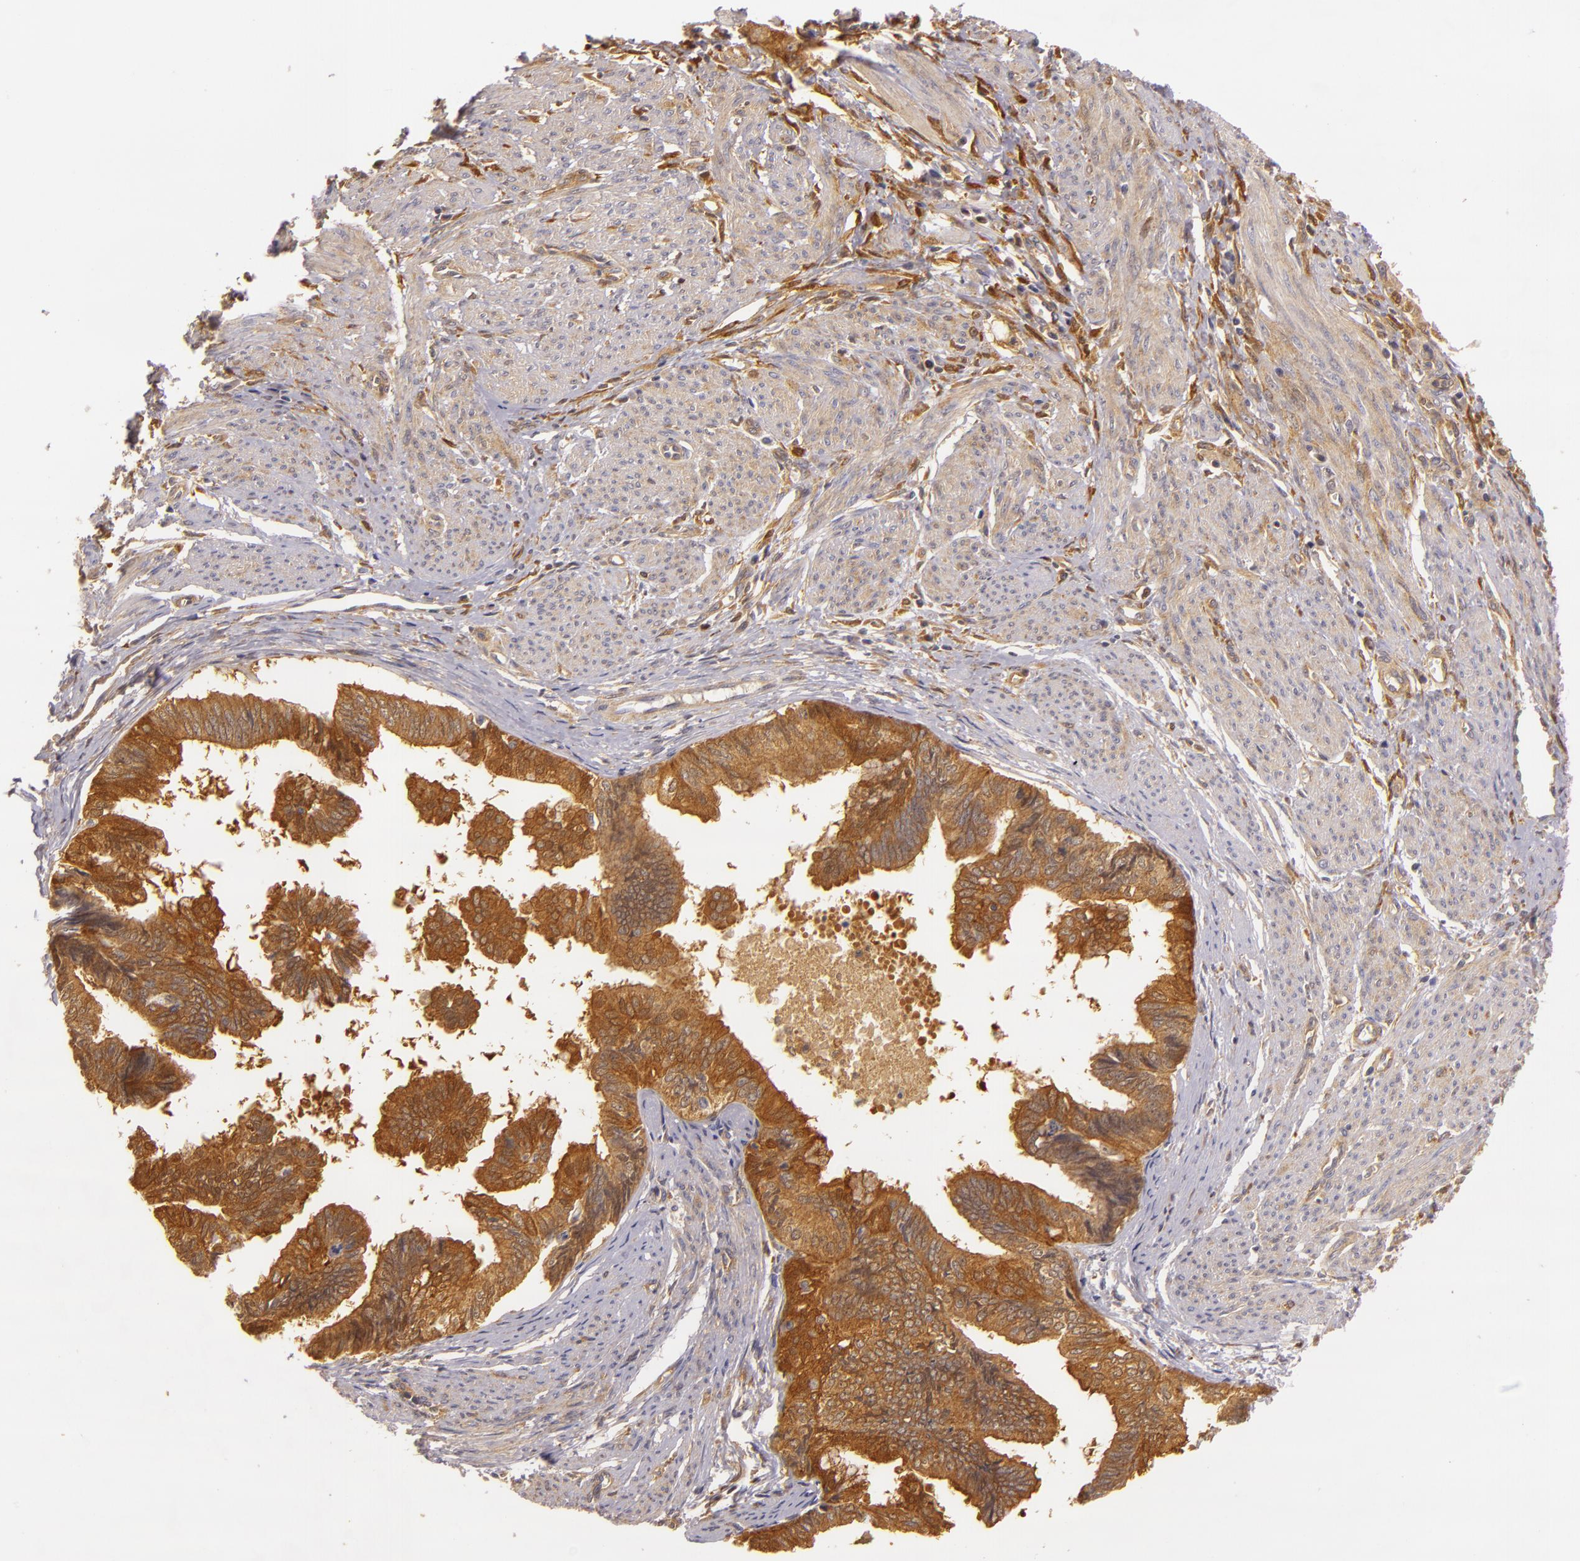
{"staining": {"intensity": "strong", "quantity": ">75%", "location": "nuclear"}, "tissue": "endometrial cancer", "cell_type": "Tumor cells", "image_type": "cancer", "snomed": [{"axis": "morphology", "description": "Adenocarcinoma, NOS"}, {"axis": "topography", "description": "Endometrium"}], "caption": "An image of endometrial cancer stained for a protein shows strong nuclear brown staining in tumor cells. Using DAB (brown) and hematoxylin (blue) stains, captured at high magnification using brightfield microscopy.", "gene": "TOM1", "patient": {"sex": "female", "age": 75}}